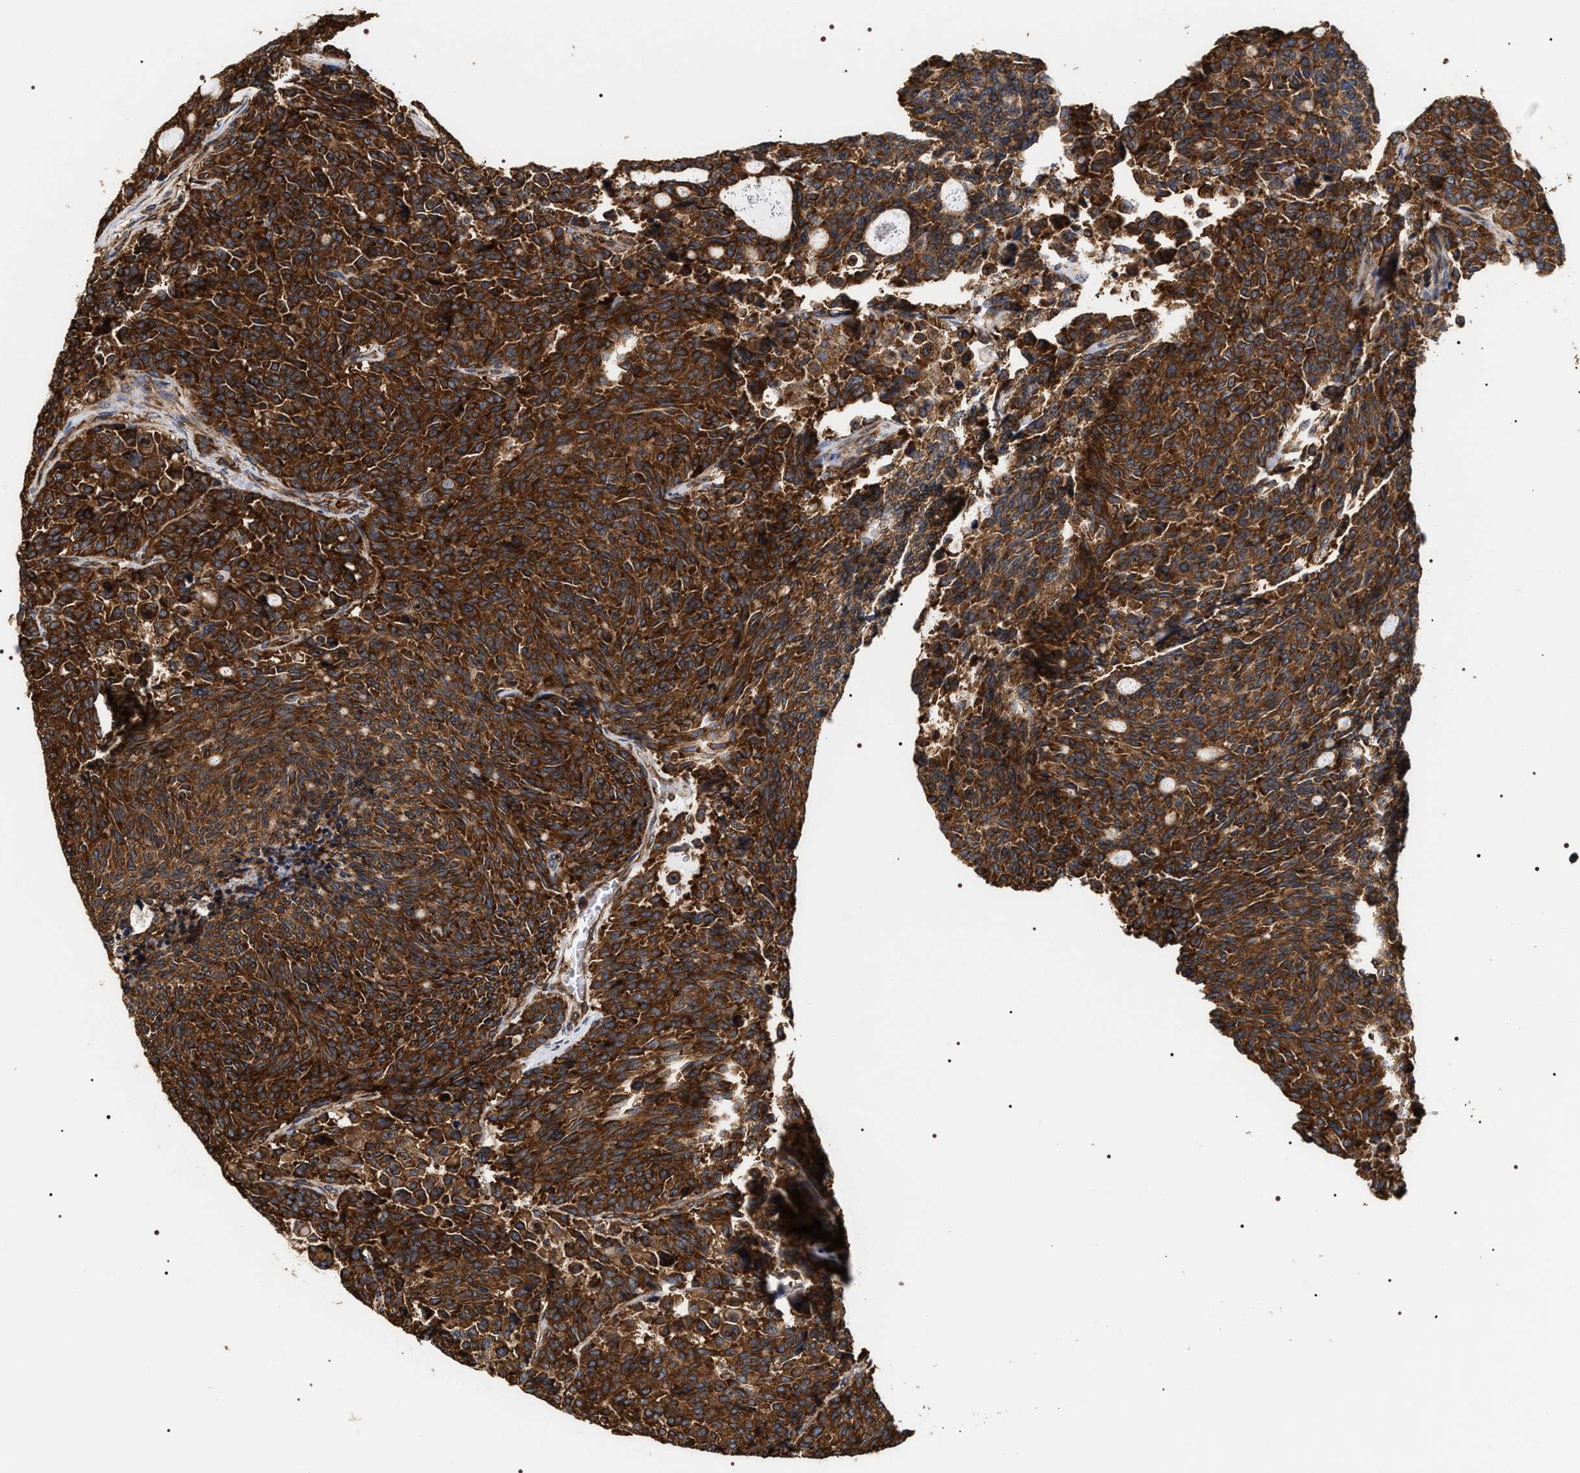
{"staining": {"intensity": "strong", "quantity": ">75%", "location": "cytoplasmic/membranous"}, "tissue": "carcinoid", "cell_type": "Tumor cells", "image_type": "cancer", "snomed": [{"axis": "morphology", "description": "Carcinoid, malignant, NOS"}, {"axis": "topography", "description": "Pancreas"}], "caption": "IHC (DAB (3,3'-diaminobenzidine)) staining of human carcinoid (malignant) exhibits strong cytoplasmic/membranous protein positivity in approximately >75% of tumor cells. (DAB IHC, brown staining for protein, blue staining for nuclei).", "gene": "SERBP1", "patient": {"sex": "female", "age": 54}}